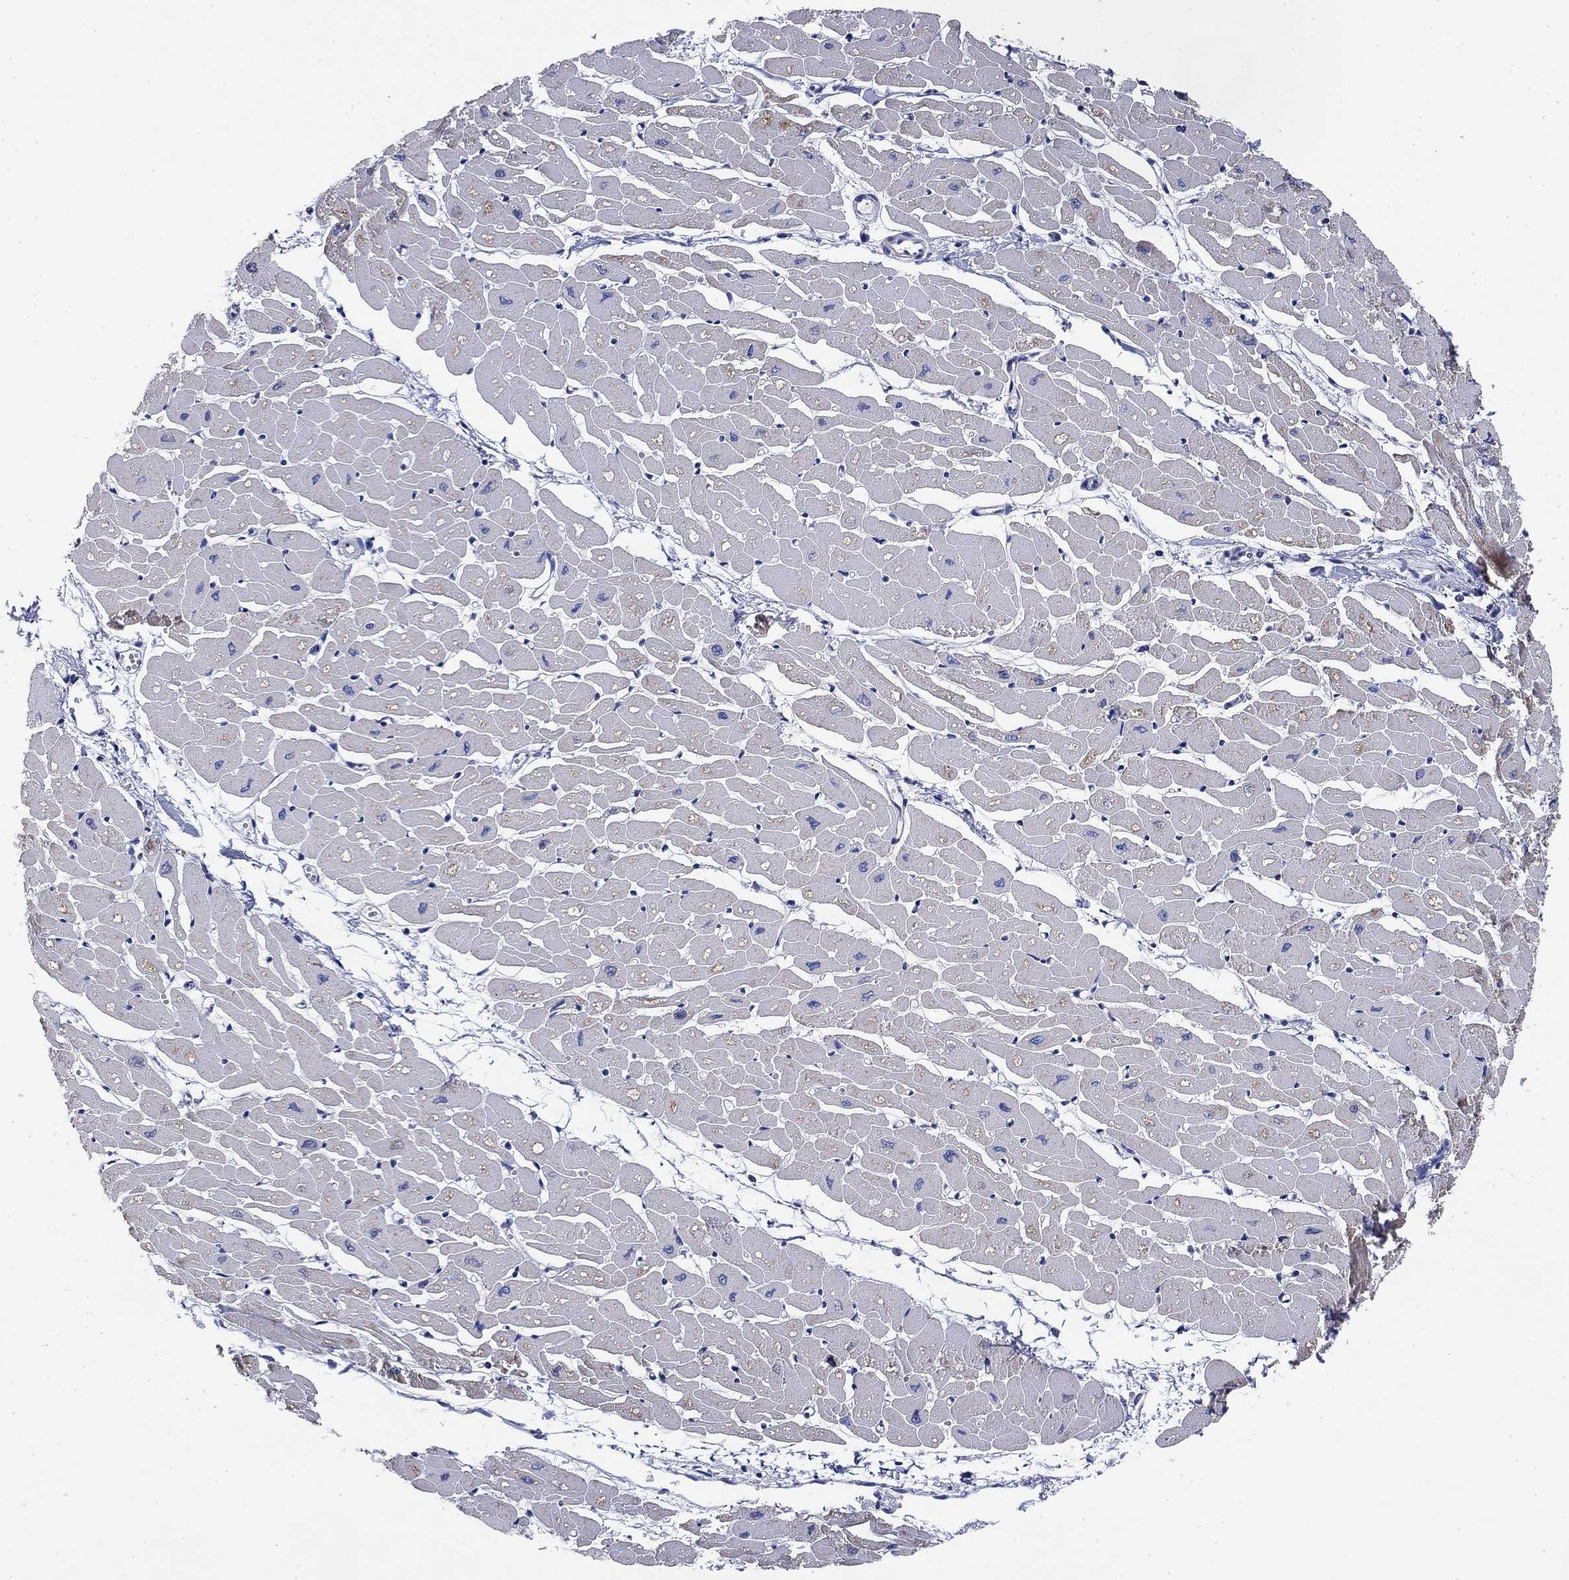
{"staining": {"intensity": "weak", "quantity": "<25%", "location": "cytoplasmic/membranous"}, "tissue": "heart muscle", "cell_type": "Cardiomyocytes", "image_type": "normal", "snomed": [{"axis": "morphology", "description": "Normal tissue, NOS"}, {"axis": "topography", "description": "Heart"}], "caption": "This is a photomicrograph of IHC staining of benign heart muscle, which shows no staining in cardiomyocytes. Brightfield microscopy of immunohistochemistry (IHC) stained with DAB (3,3'-diaminobenzidine) (brown) and hematoxylin (blue), captured at high magnification.", "gene": "NACAD", "patient": {"sex": "male", "age": 57}}